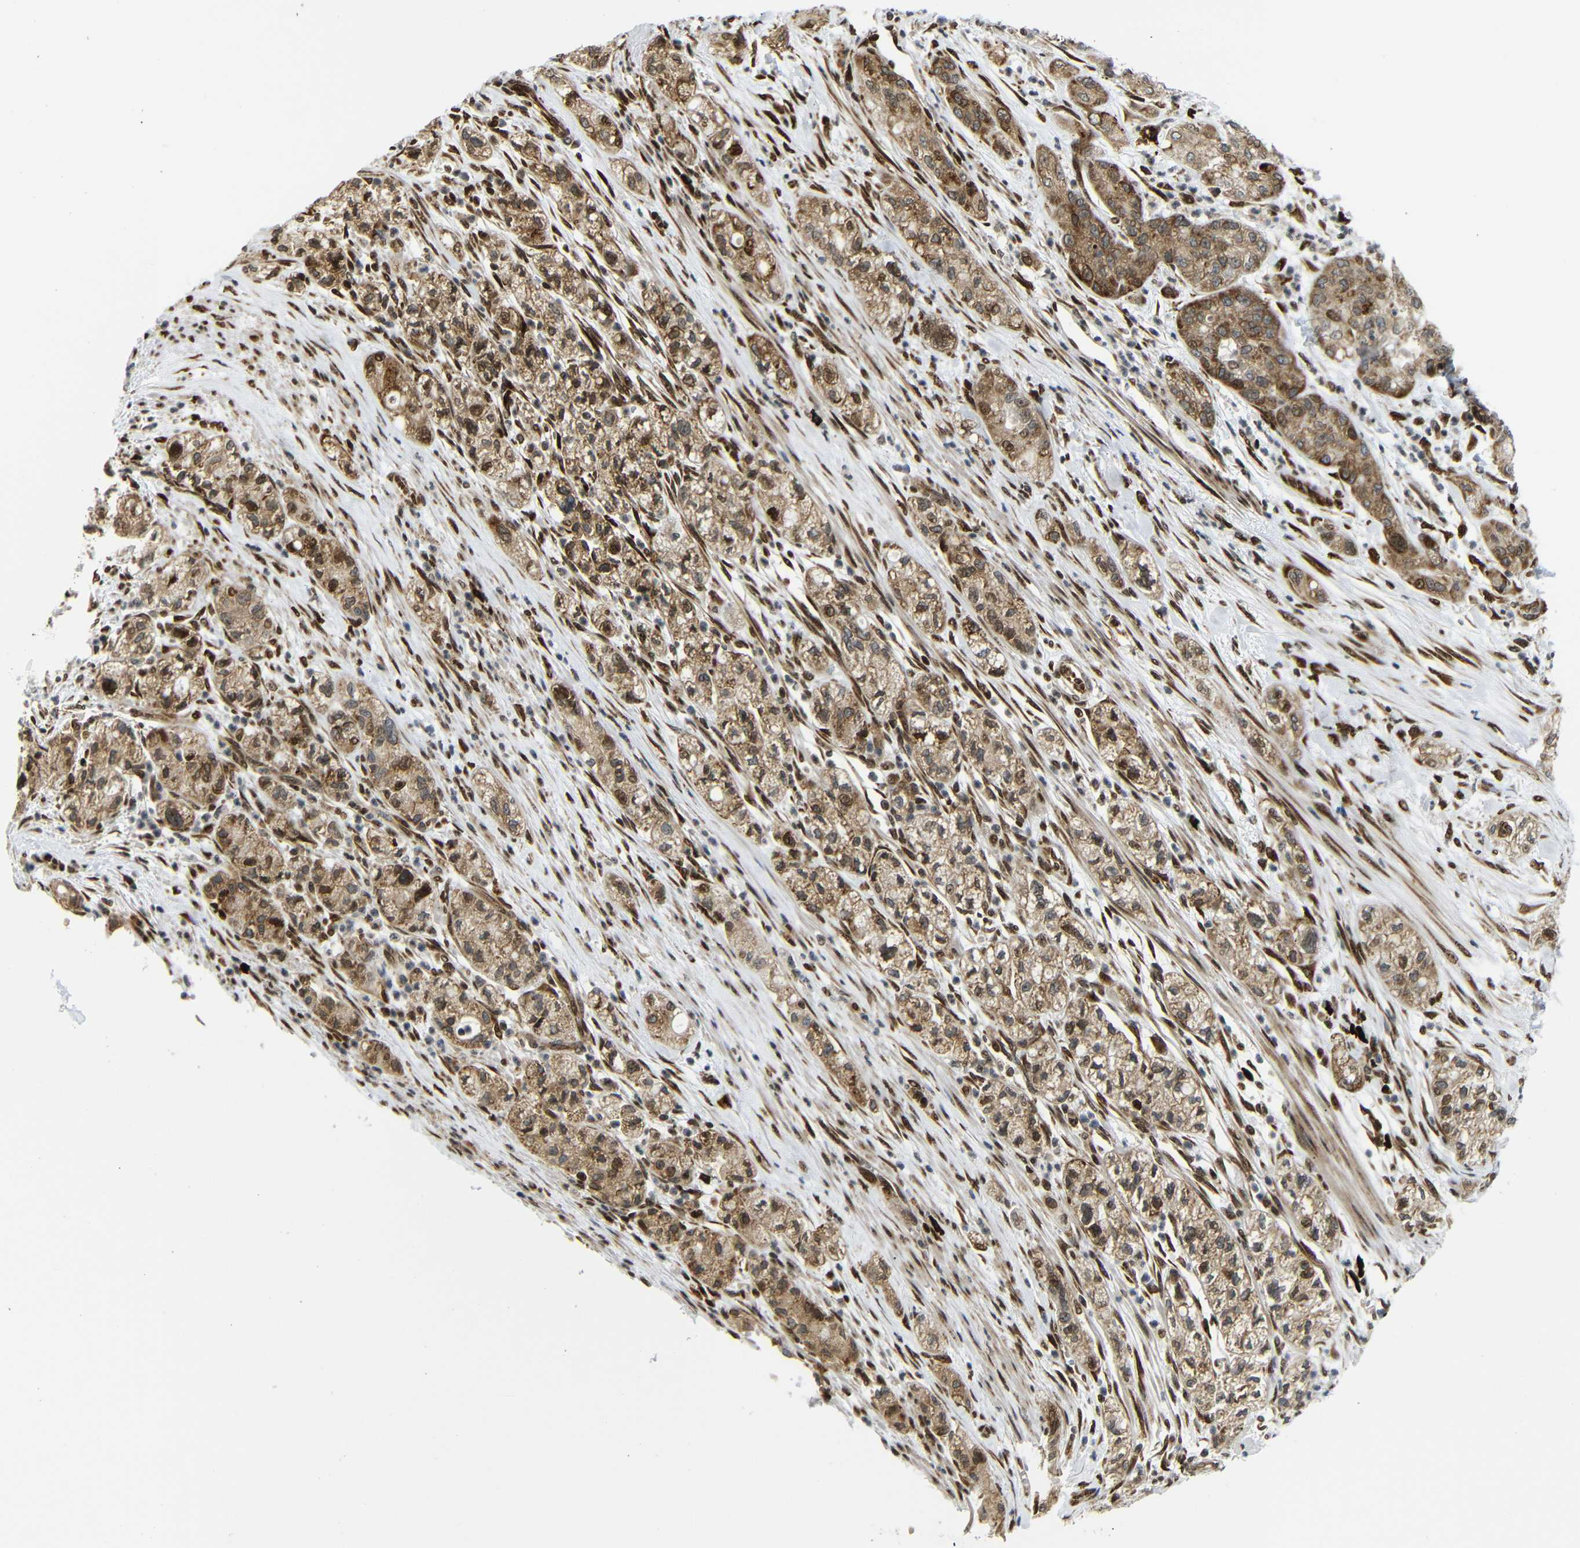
{"staining": {"intensity": "moderate", "quantity": ">75%", "location": "cytoplasmic/membranous,nuclear"}, "tissue": "pancreatic cancer", "cell_type": "Tumor cells", "image_type": "cancer", "snomed": [{"axis": "morphology", "description": "Adenocarcinoma, NOS"}, {"axis": "topography", "description": "Pancreas"}], "caption": "Pancreatic cancer (adenocarcinoma) was stained to show a protein in brown. There is medium levels of moderate cytoplasmic/membranous and nuclear expression in about >75% of tumor cells.", "gene": "SPCS2", "patient": {"sex": "female", "age": 78}}